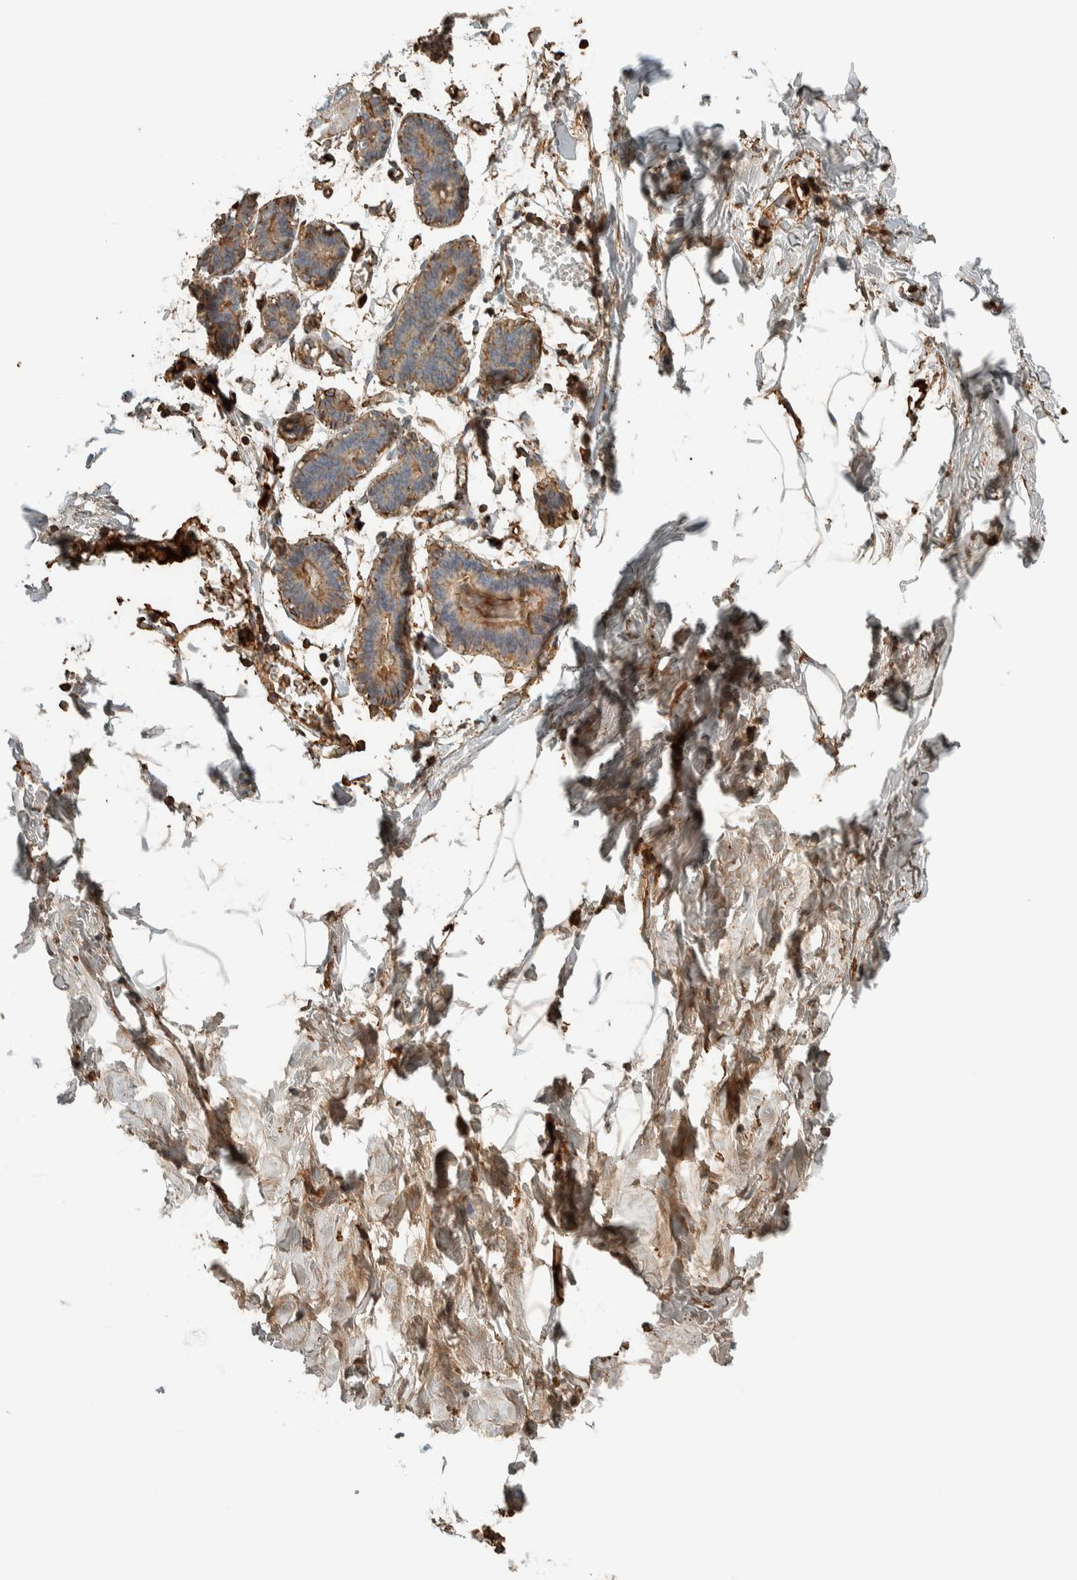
{"staining": {"intensity": "weak", "quantity": ">75%", "location": "cytoplasmic/membranous"}, "tissue": "breast", "cell_type": "Adipocytes", "image_type": "normal", "snomed": [{"axis": "morphology", "description": "Normal tissue, NOS"}, {"axis": "topography", "description": "Breast"}], "caption": "IHC micrograph of unremarkable breast: human breast stained using immunohistochemistry demonstrates low levels of weak protein expression localized specifically in the cytoplasmic/membranous of adipocytes, appearing as a cytoplasmic/membranous brown color.", "gene": "CTBP2", "patient": {"sex": "female", "age": 27}}